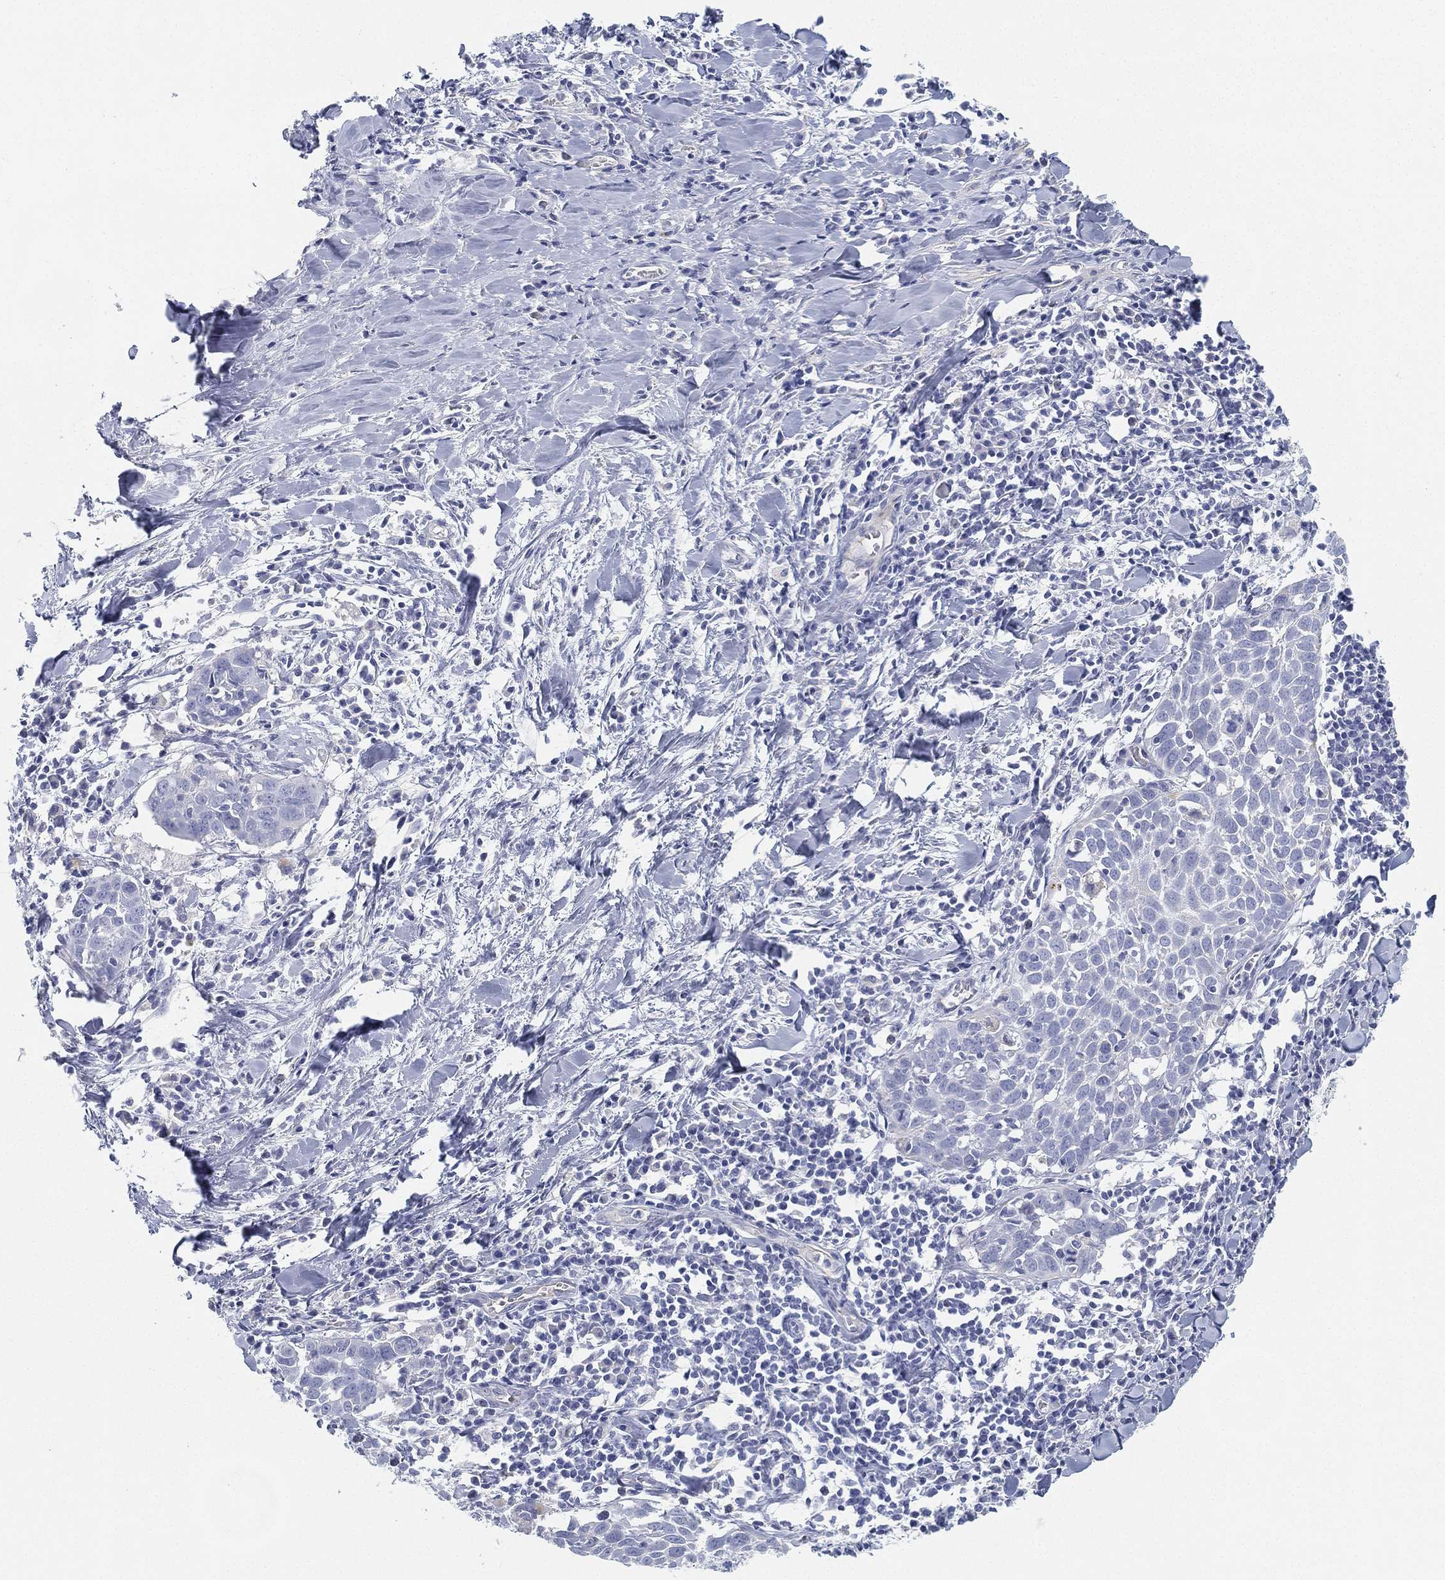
{"staining": {"intensity": "negative", "quantity": "none", "location": "none"}, "tissue": "lung cancer", "cell_type": "Tumor cells", "image_type": "cancer", "snomed": [{"axis": "morphology", "description": "Squamous cell carcinoma, NOS"}, {"axis": "topography", "description": "Lung"}], "caption": "Squamous cell carcinoma (lung) was stained to show a protein in brown. There is no significant positivity in tumor cells.", "gene": "GPR61", "patient": {"sex": "male", "age": 57}}